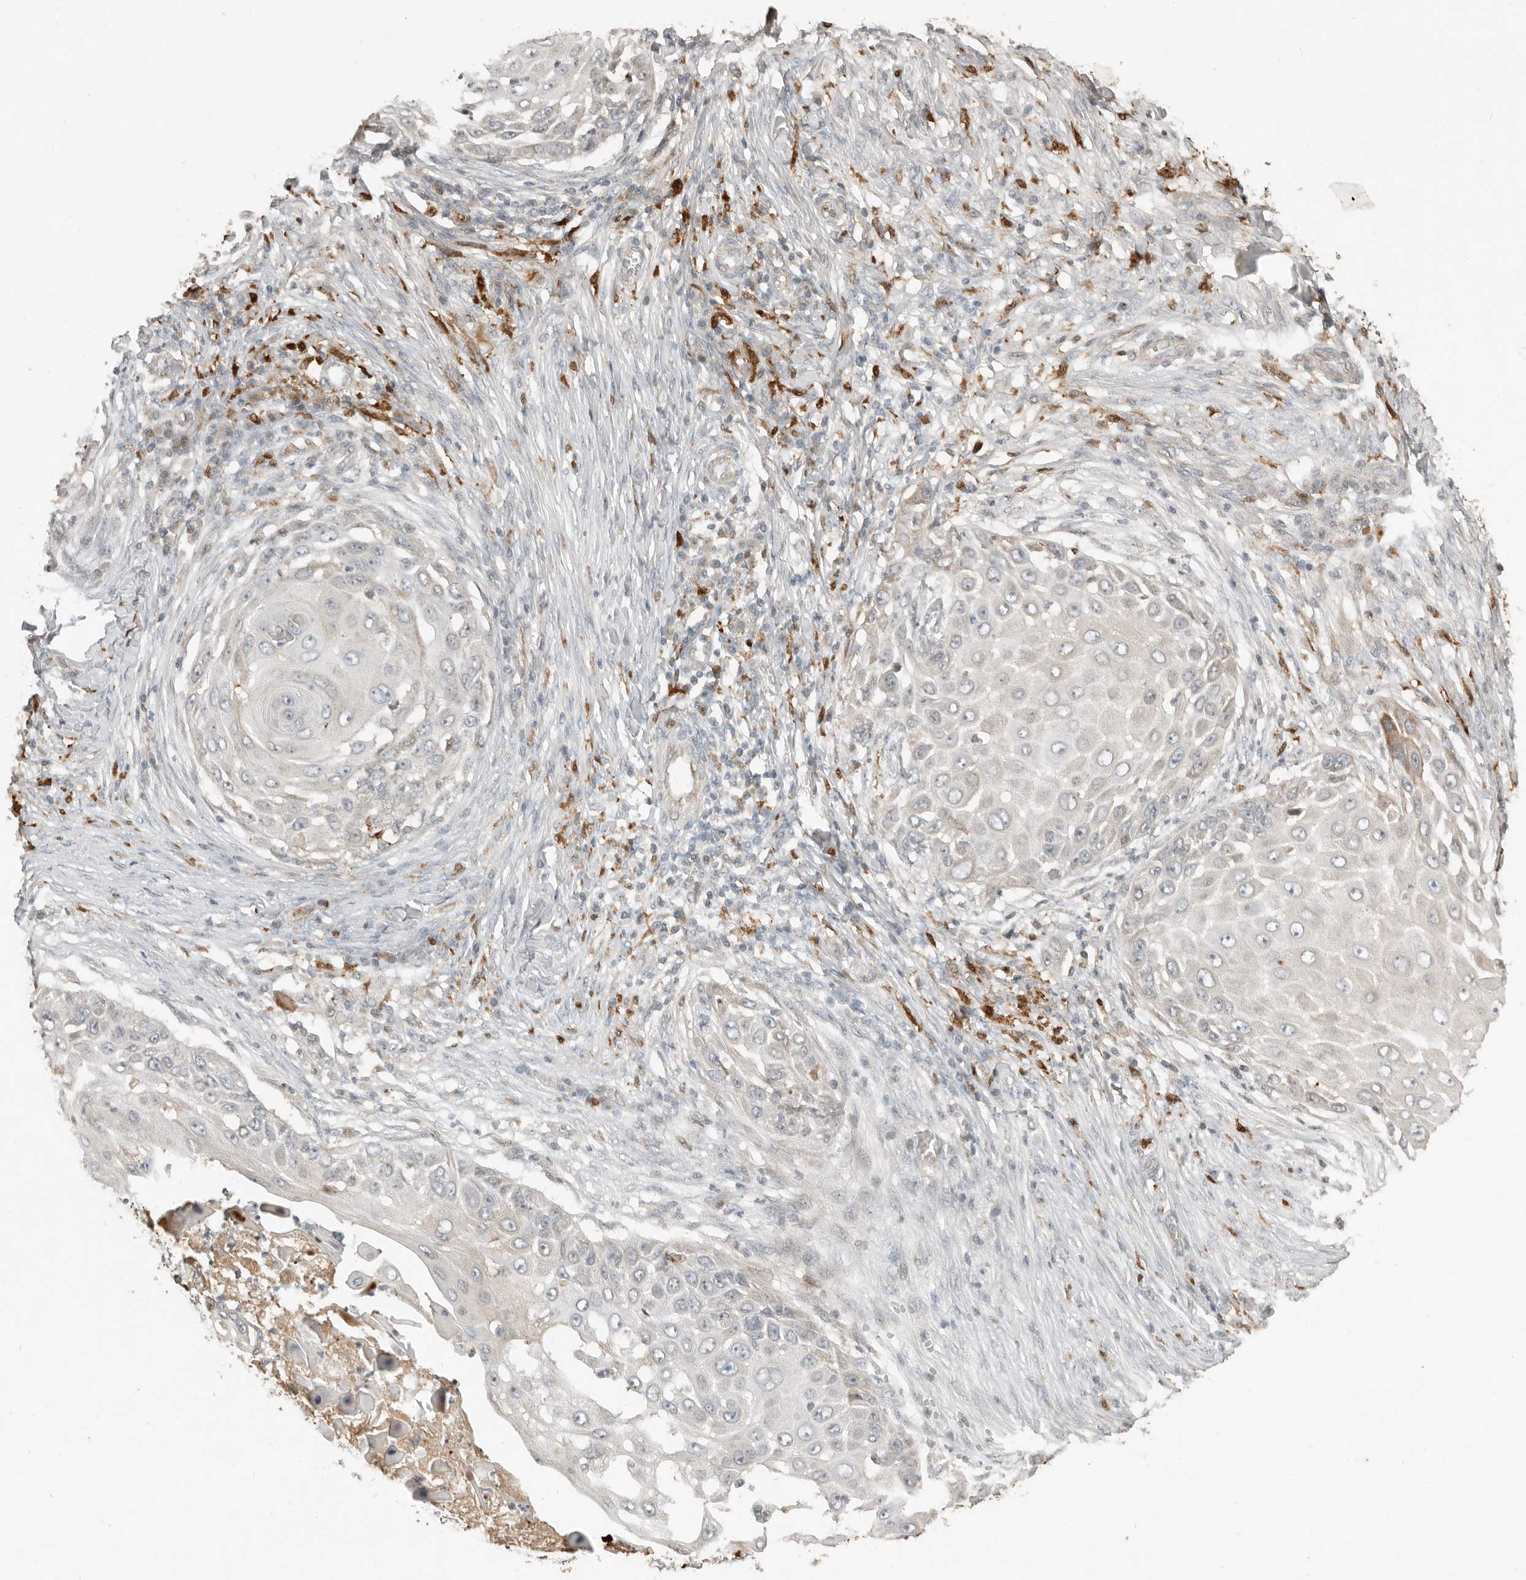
{"staining": {"intensity": "negative", "quantity": "none", "location": "none"}, "tissue": "skin cancer", "cell_type": "Tumor cells", "image_type": "cancer", "snomed": [{"axis": "morphology", "description": "Squamous cell carcinoma, NOS"}, {"axis": "topography", "description": "Skin"}], "caption": "Tumor cells are negative for protein expression in human skin cancer.", "gene": "KLHL38", "patient": {"sex": "female", "age": 44}}